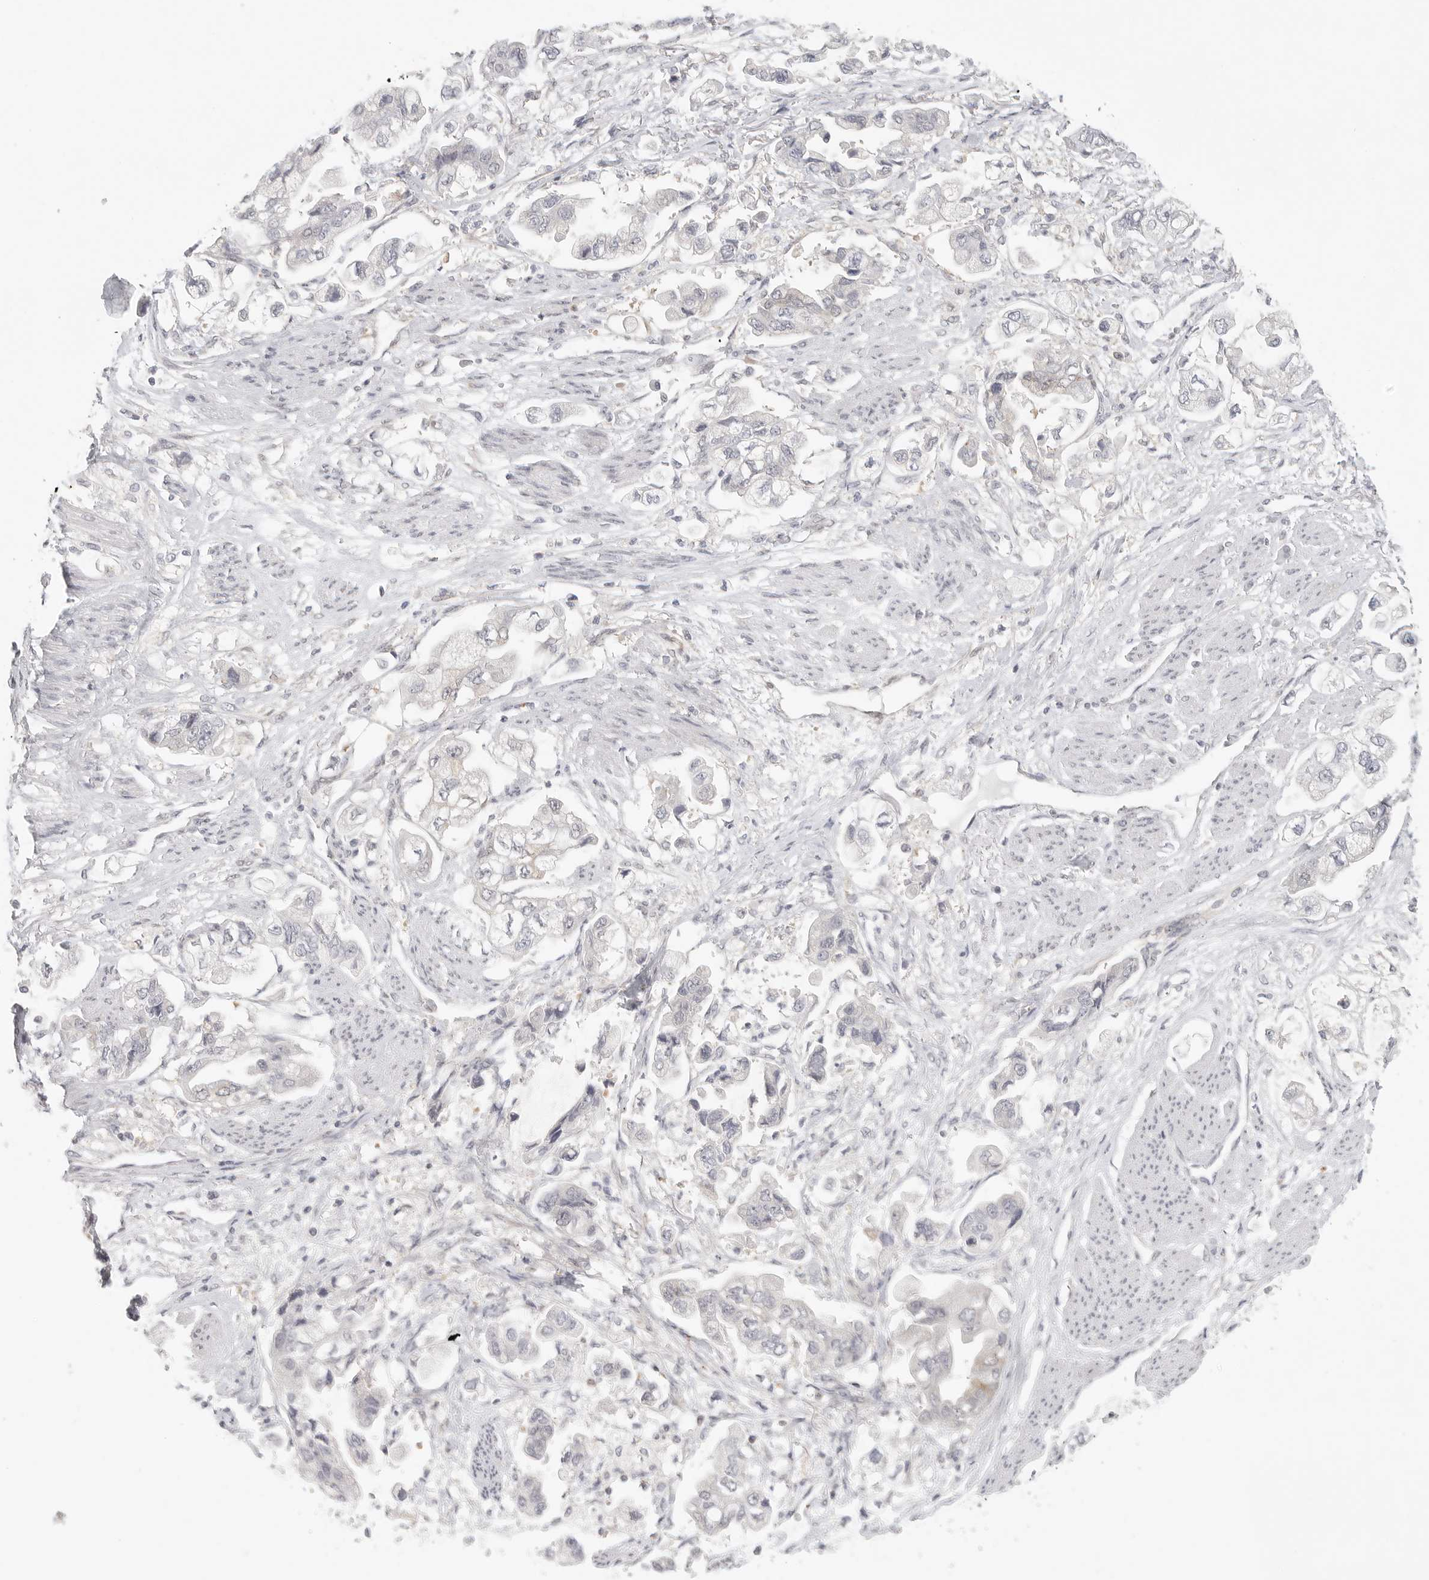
{"staining": {"intensity": "negative", "quantity": "none", "location": "none"}, "tissue": "stomach cancer", "cell_type": "Tumor cells", "image_type": "cancer", "snomed": [{"axis": "morphology", "description": "Adenocarcinoma, NOS"}, {"axis": "topography", "description": "Stomach"}], "caption": "This is an immunohistochemistry micrograph of stomach adenocarcinoma. There is no staining in tumor cells.", "gene": "HDAC6", "patient": {"sex": "male", "age": 62}}